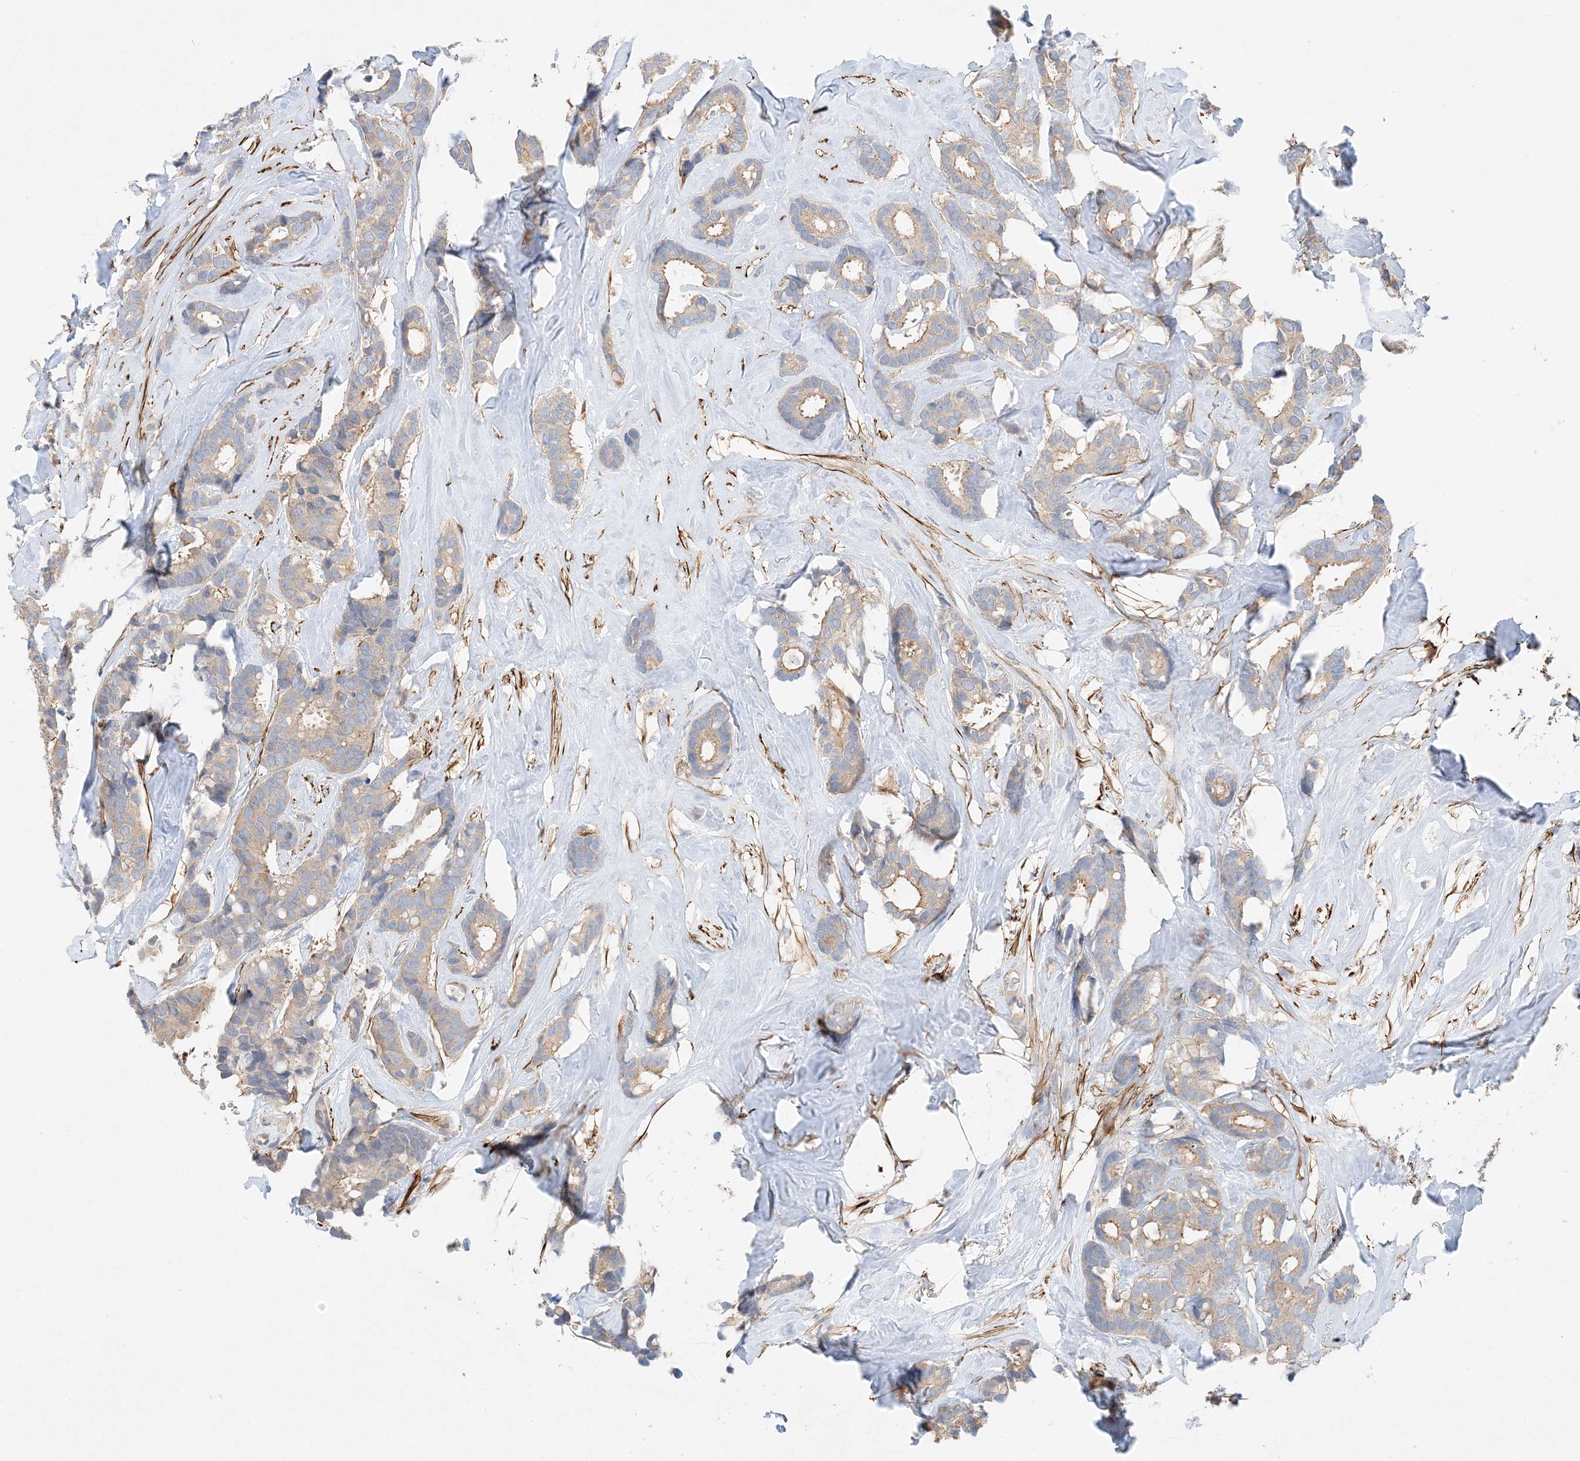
{"staining": {"intensity": "moderate", "quantity": "<25%", "location": "cytoplasmic/membranous"}, "tissue": "breast cancer", "cell_type": "Tumor cells", "image_type": "cancer", "snomed": [{"axis": "morphology", "description": "Duct carcinoma"}, {"axis": "topography", "description": "Breast"}], "caption": "Breast infiltrating ductal carcinoma tissue displays moderate cytoplasmic/membranous positivity in approximately <25% of tumor cells, visualized by immunohistochemistry.", "gene": "KIFBP", "patient": {"sex": "female", "age": 40}}